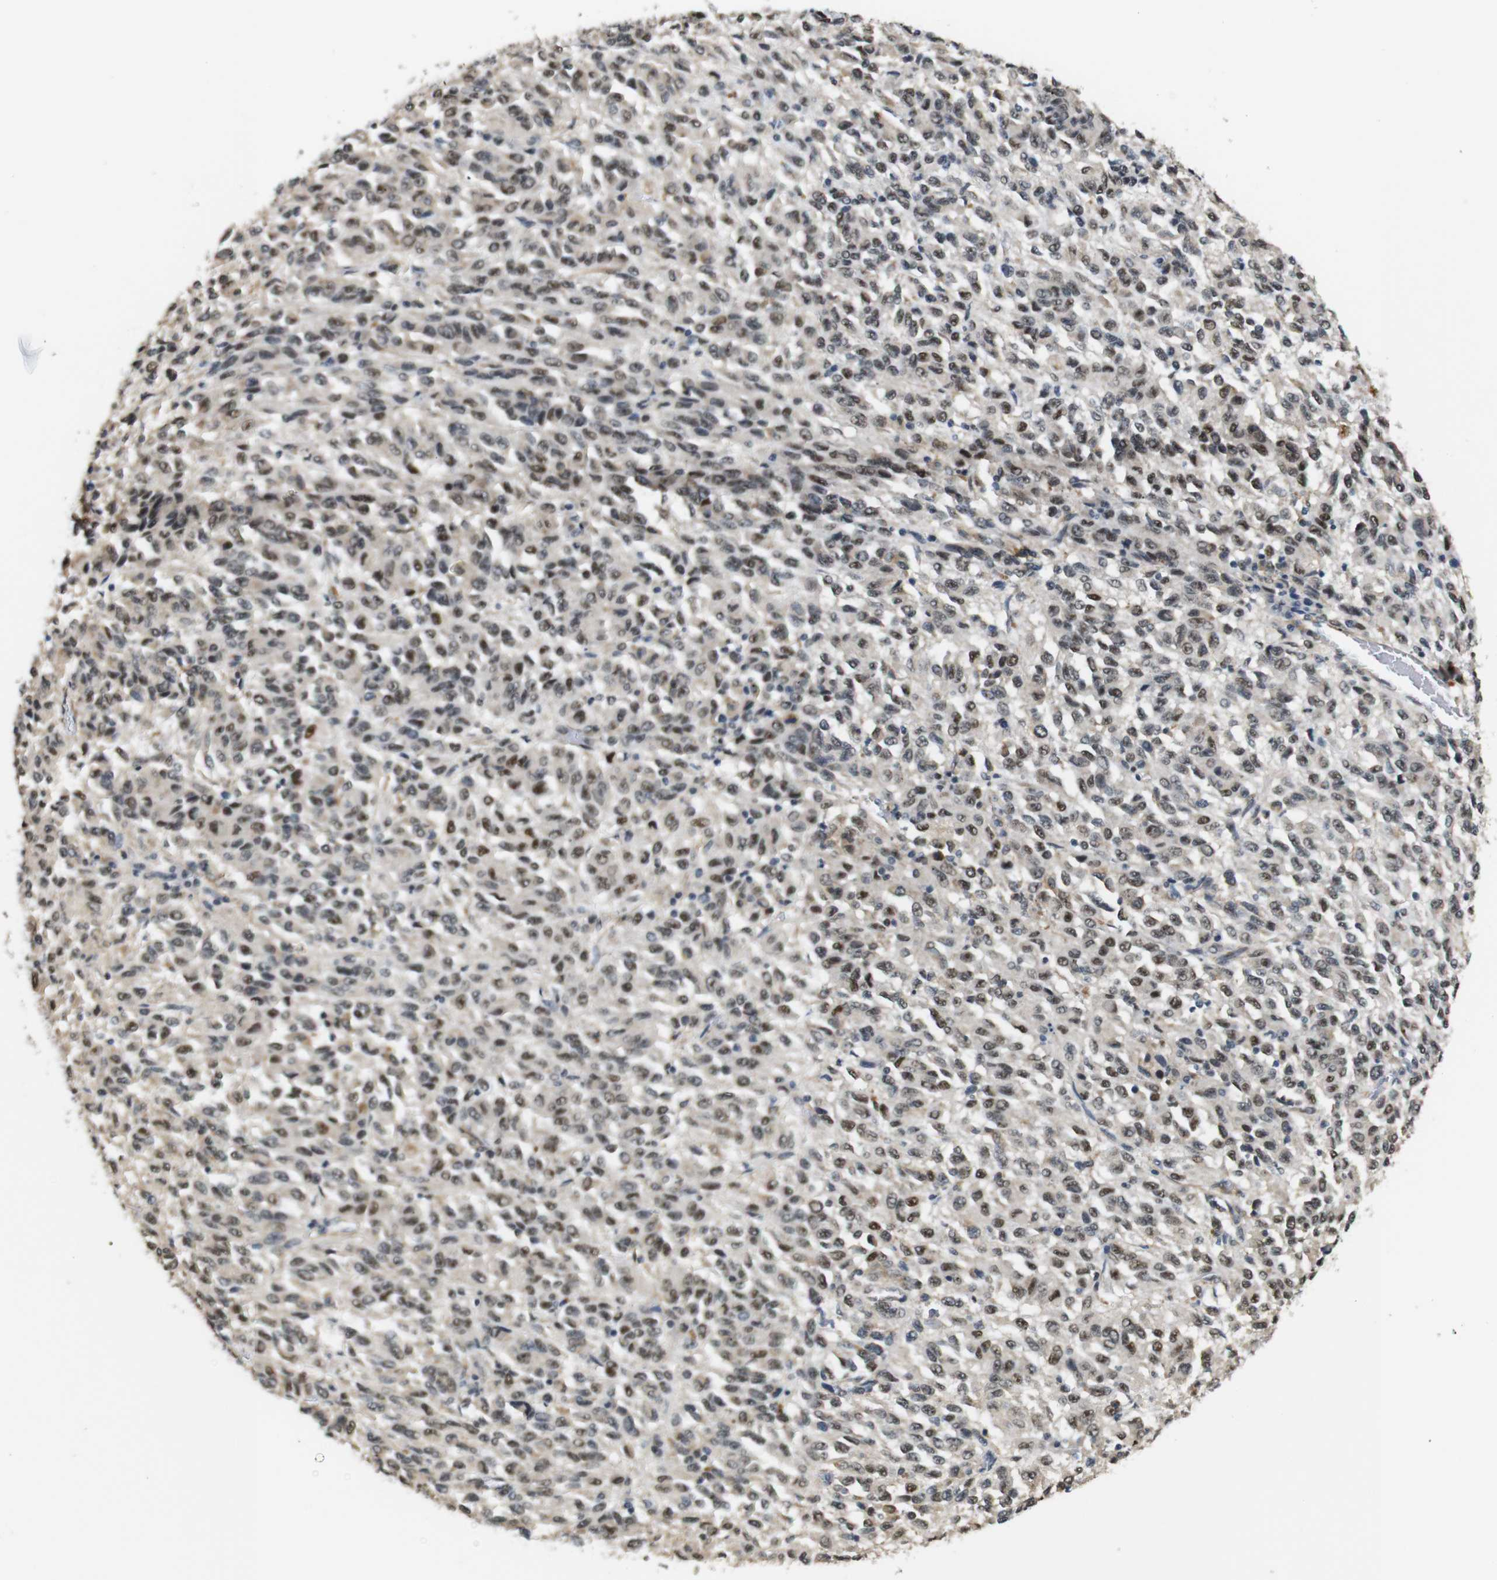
{"staining": {"intensity": "moderate", "quantity": ">75%", "location": "nuclear"}, "tissue": "melanoma", "cell_type": "Tumor cells", "image_type": "cancer", "snomed": [{"axis": "morphology", "description": "Malignant melanoma, Metastatic site"}, {"axis": "topography", "description": "Lung"}], "caption": "DAB immunohistochemical staining of human melanoma shows moderate nuclear protein positivity in about >75% of tumor cells. (DAB = brown stain, brightfield microscopy at high magnification).", "gene": "PARN", "patient": {"sex": "male", "age": 64}}